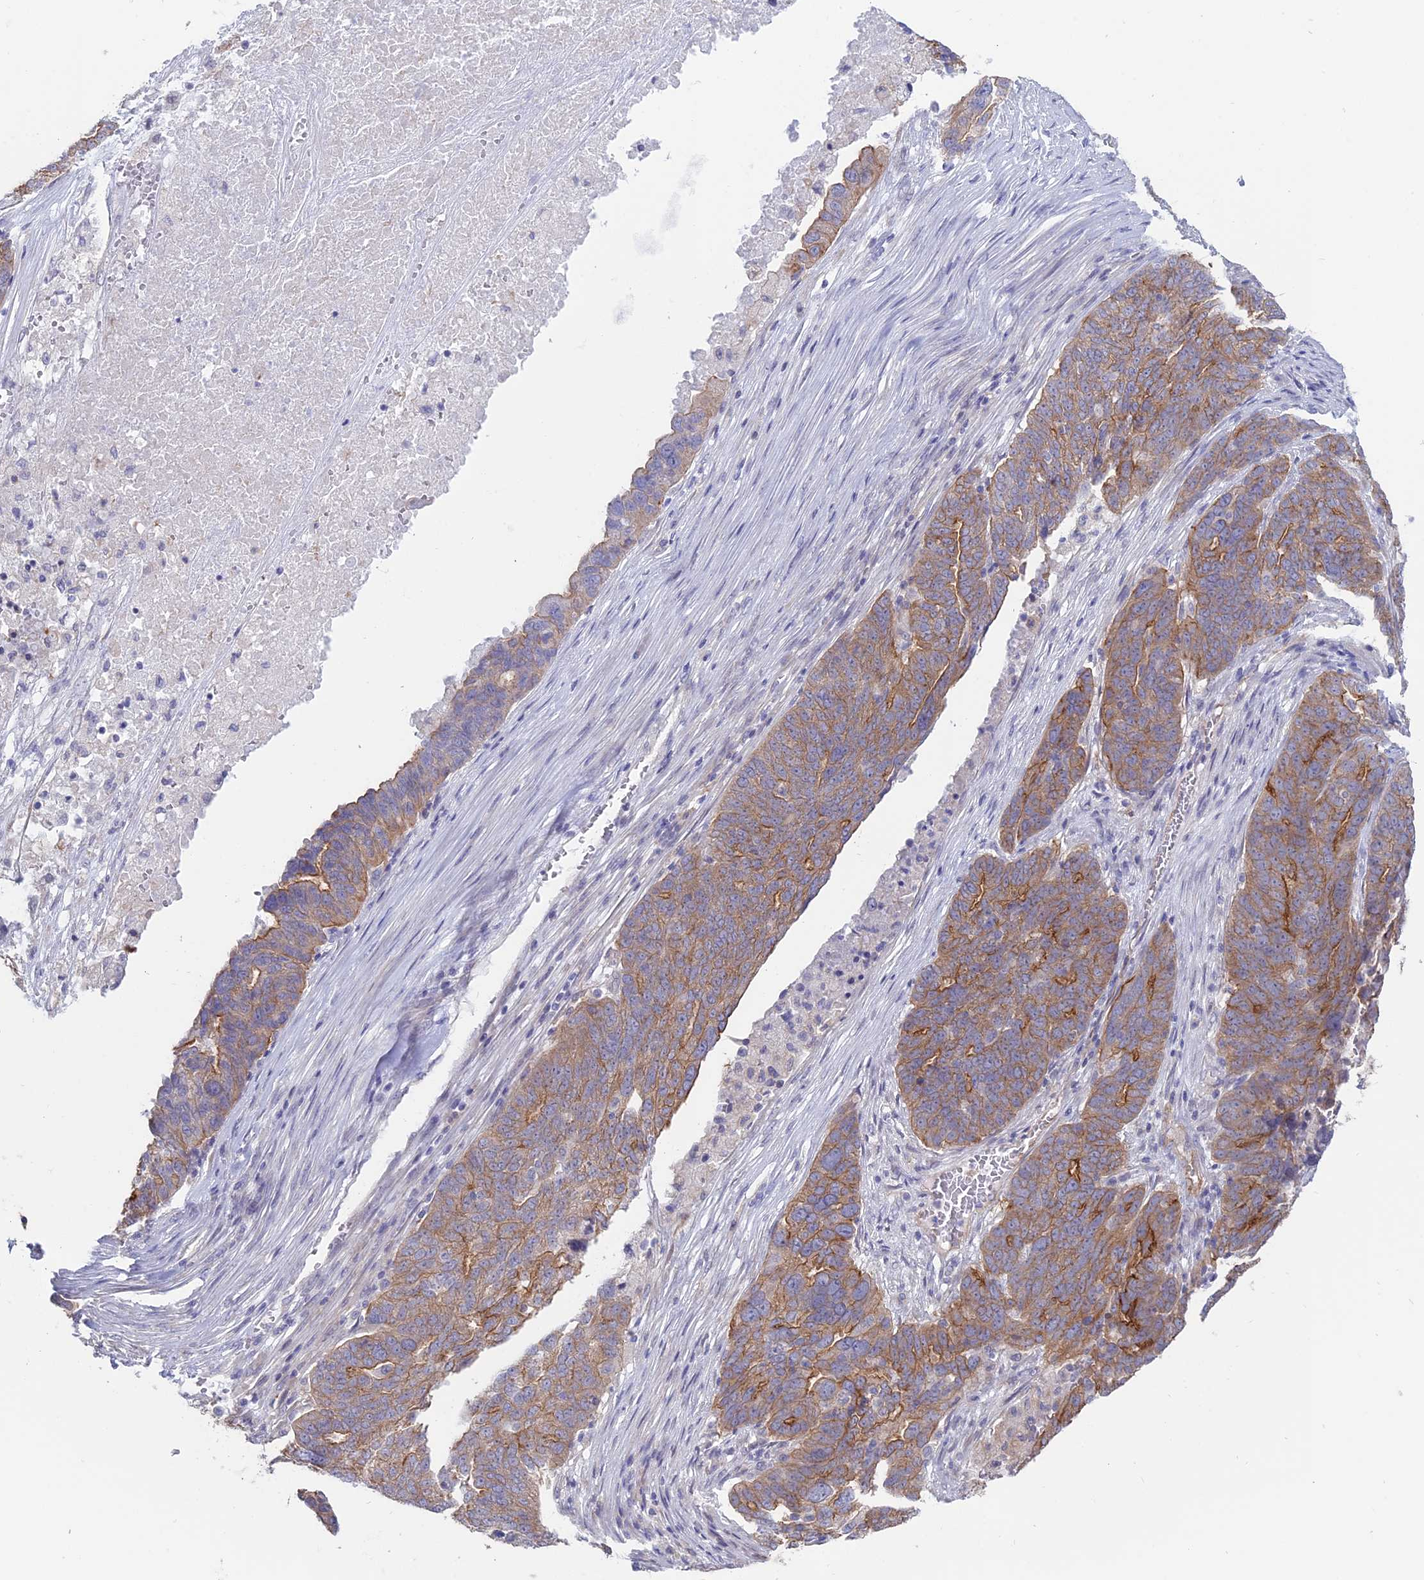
{"staining": {"intensity": "moderate", "quantity": "25%-75%", "location": "cytoplasmic/membranous"}, "tissue": "ovarian cancer", "cell_type": "Tumor cells", "image_type": "cancer", "snomed": [{"axis": "morphology", "description": "Cystadenocarcinoma, serous, NOS"}, {"axis": "topography", "description": "Ovary"}], "caption": "Immunohistochemistry (IHC) photomicrograph of human serous cystadenocarcinoma (ovarian) stained for a protein (brown), which shows medium levels of moderate cytoplasmic/membranous expression in approximately 25%-75% of tumor cells.", "gene": "MYO5B", "patient": {"sex": "female", "age": 59}}